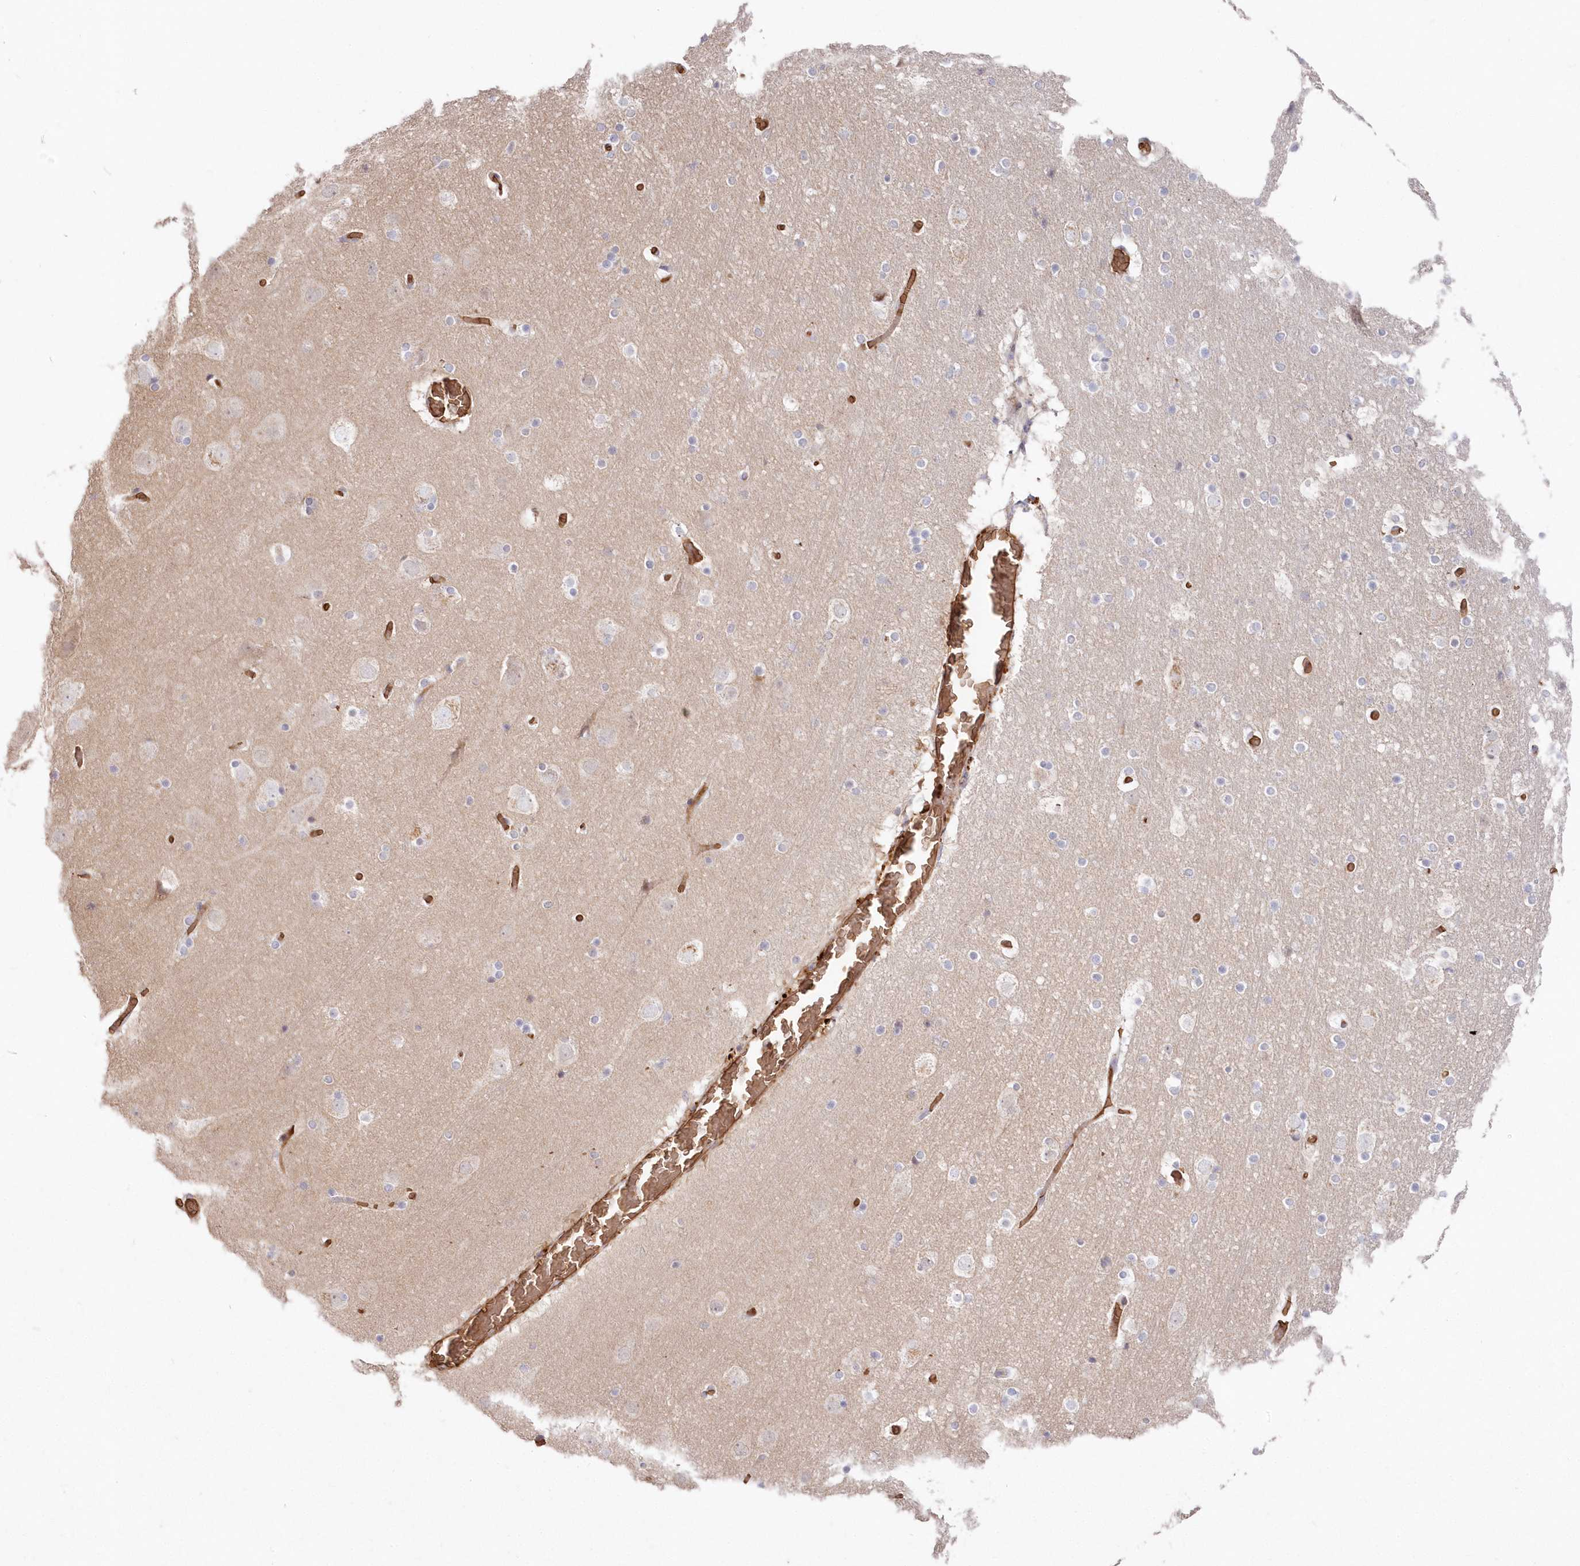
{"staining": {"intensity": "strong", "quantity": ">75%", "location": "cytoplasmic/membranous"}, "tissue": "cerebral cortex", "cell_type": "Endothelial cells", "image_type": "normal", "snomed": [{"axis": "morphology", "description": "Normal tissue, NOS"}, {"axis": "topography", "description": "Cerebral cortex"}], "caption": "This image reveals immunohistochemistry (IHC) staining of benign human cerebral cortex, with high strong cytoplasmic/membranous positivity in about >75% of endothelial cells.", "gene": "SERINC1", "patient": {"sex": "male", "age": 57}}